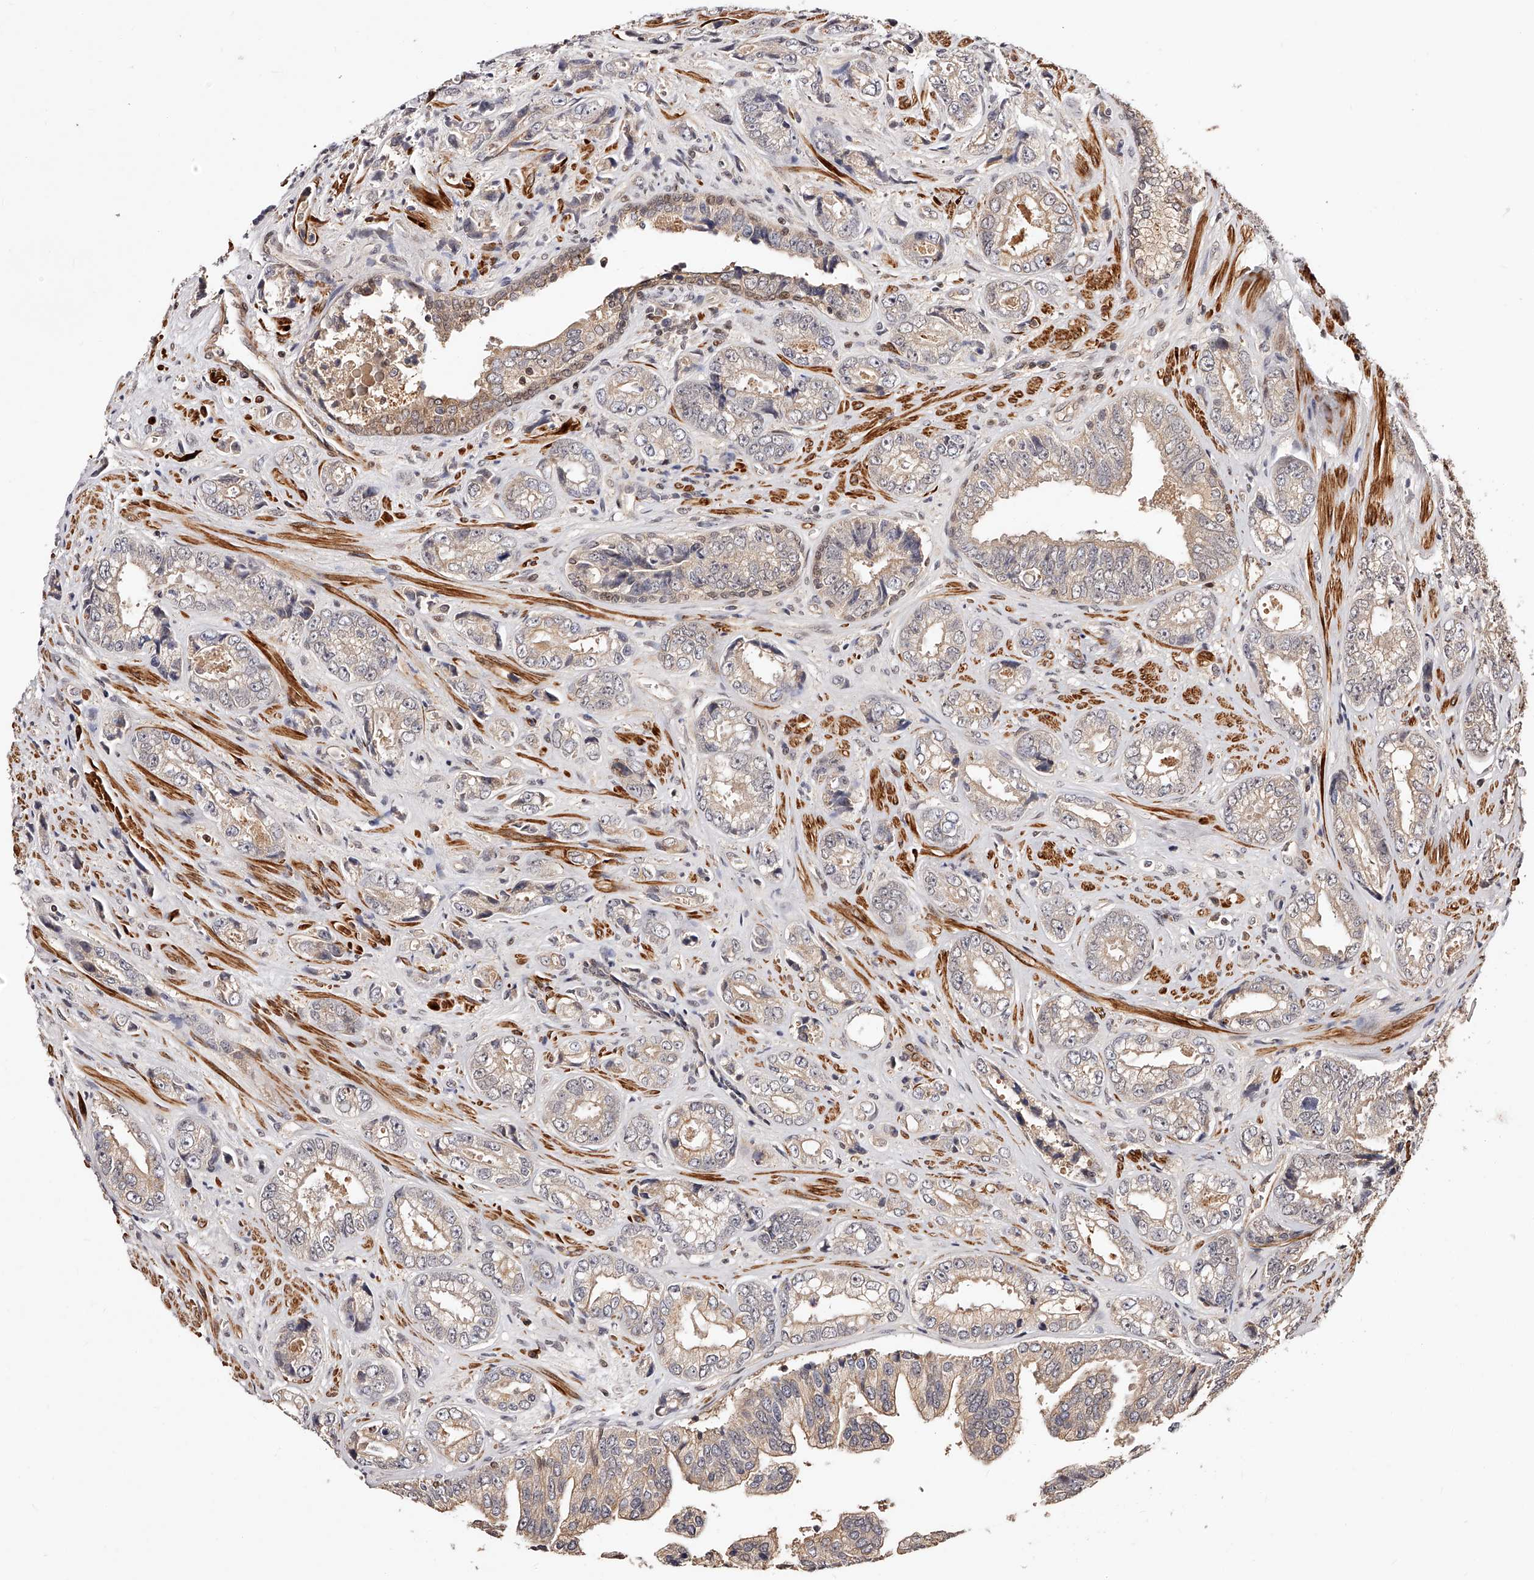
{"staining": {"intensity": "weak", "quantity": "25%-75%", "location": "cytoplasmic/membranous"}, "tissue": "prostate cancer", "cell_type": "Tumor cells", "image_type": "cancer", "snomed": [{"axis": "morphology", "description": "Adenocarcinoma, High grade"}, {"axis": "topography", "description": "Prostate"}], "caption": "Prostate high-grade adenocarcinoma was stained to show a protein in brown. There is low levels of weak cytoplasmic/membranous expression in about 25%-75% of tumor cells. Nuclei are stained in blue.", "gene": "CUL7", "patient": {"sex": "male", "age": 61}}